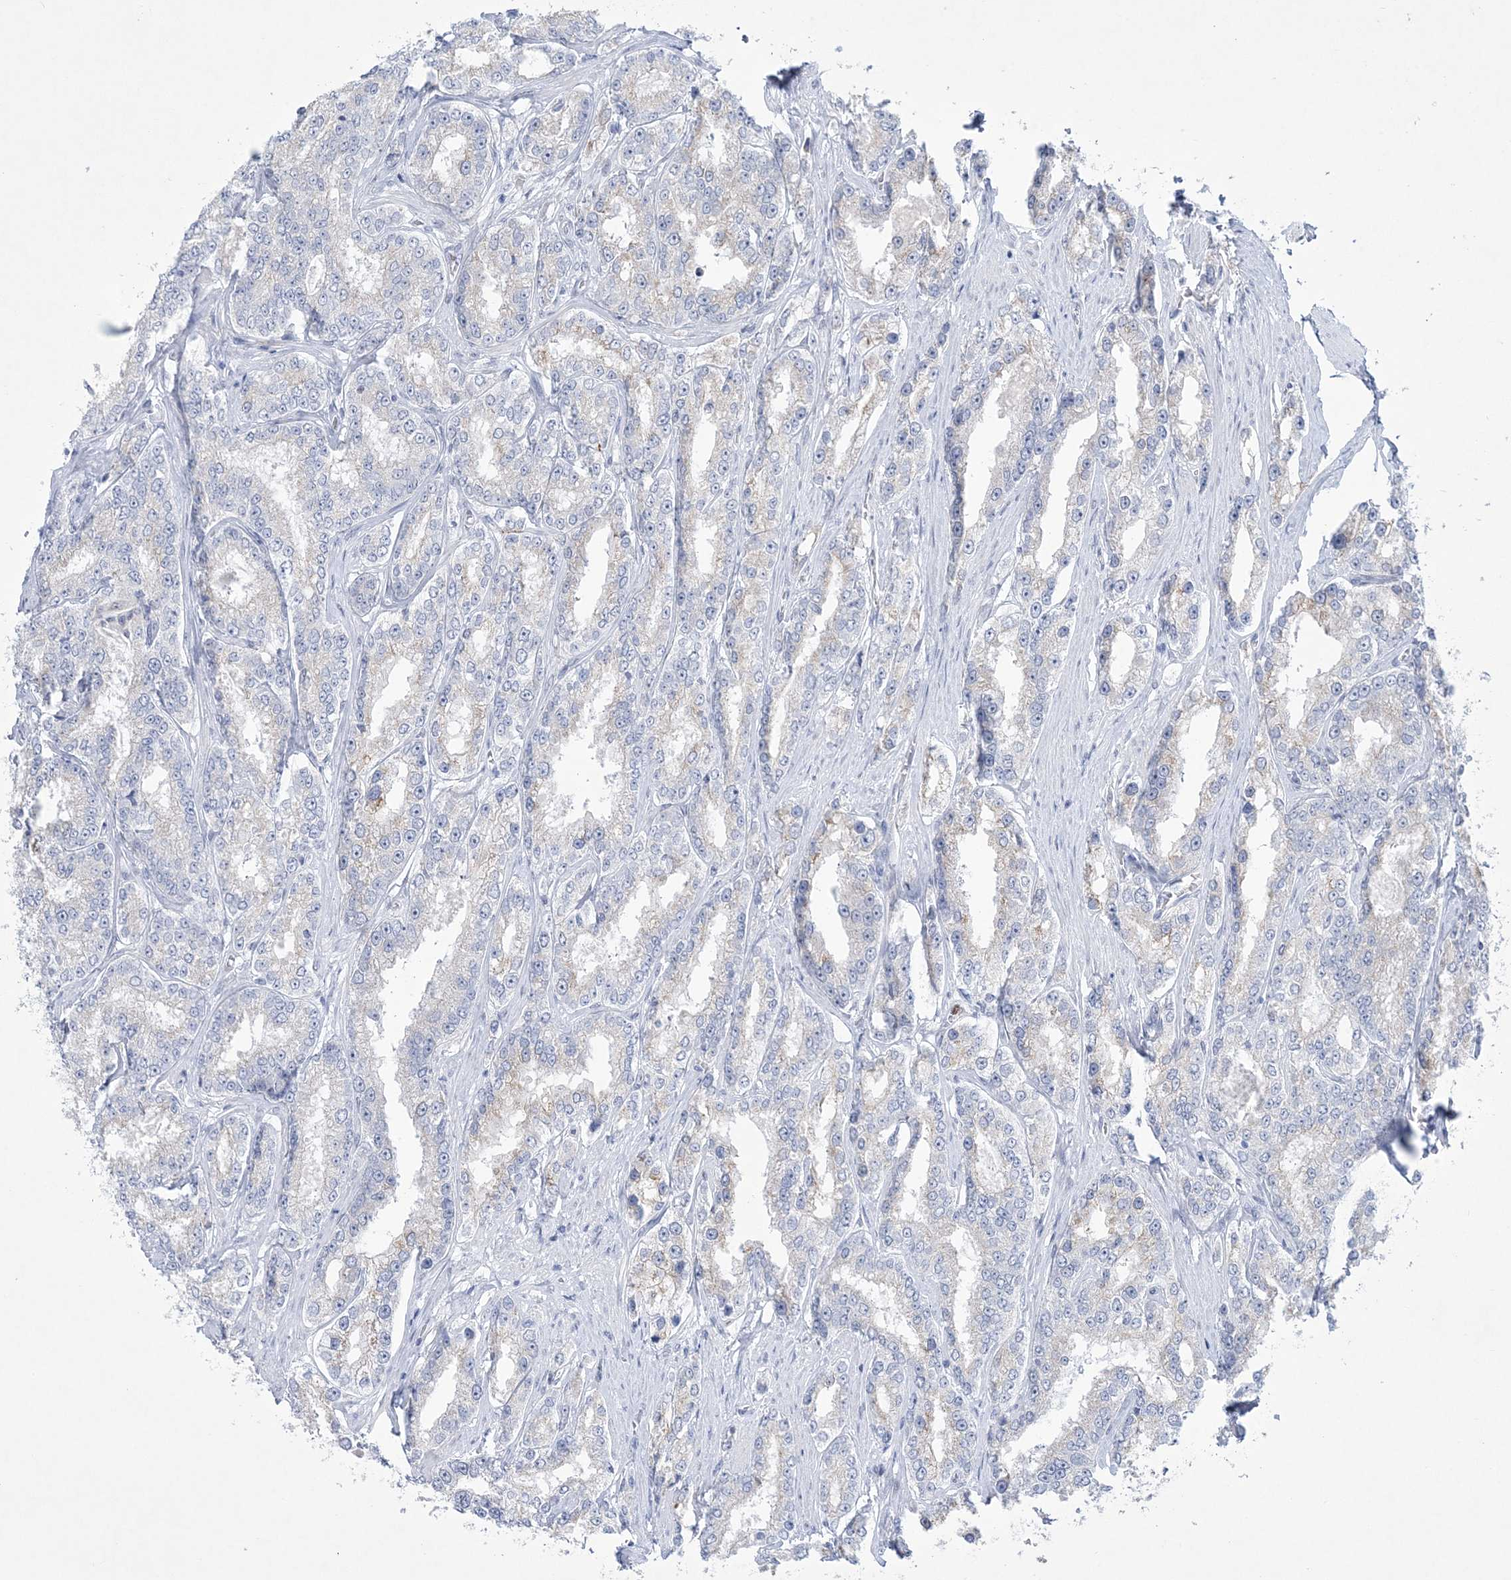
{"staining": {"intensity": "negative", "quantity": "none", "location": "none"}, "tissue": "prostate cancer", "cell_type": "Tumor cells", "image_type": "cancer", "snomed": [{"axis": "morphology", "description": "Normal tissue, NOS"}, {"axis": "morphology", "description": "Adenocarcinoma, High grade"}, {"axis": "topography", "description": "Prostate"}], "caption": "This is an immunohistochemistry (IHC) histopathology image of adenocarcinoma (high-grade) (prostate). There is no positivity in tumor cells.", "gene": "WDR27", "patient": {"sex": "male", "age": 83}}